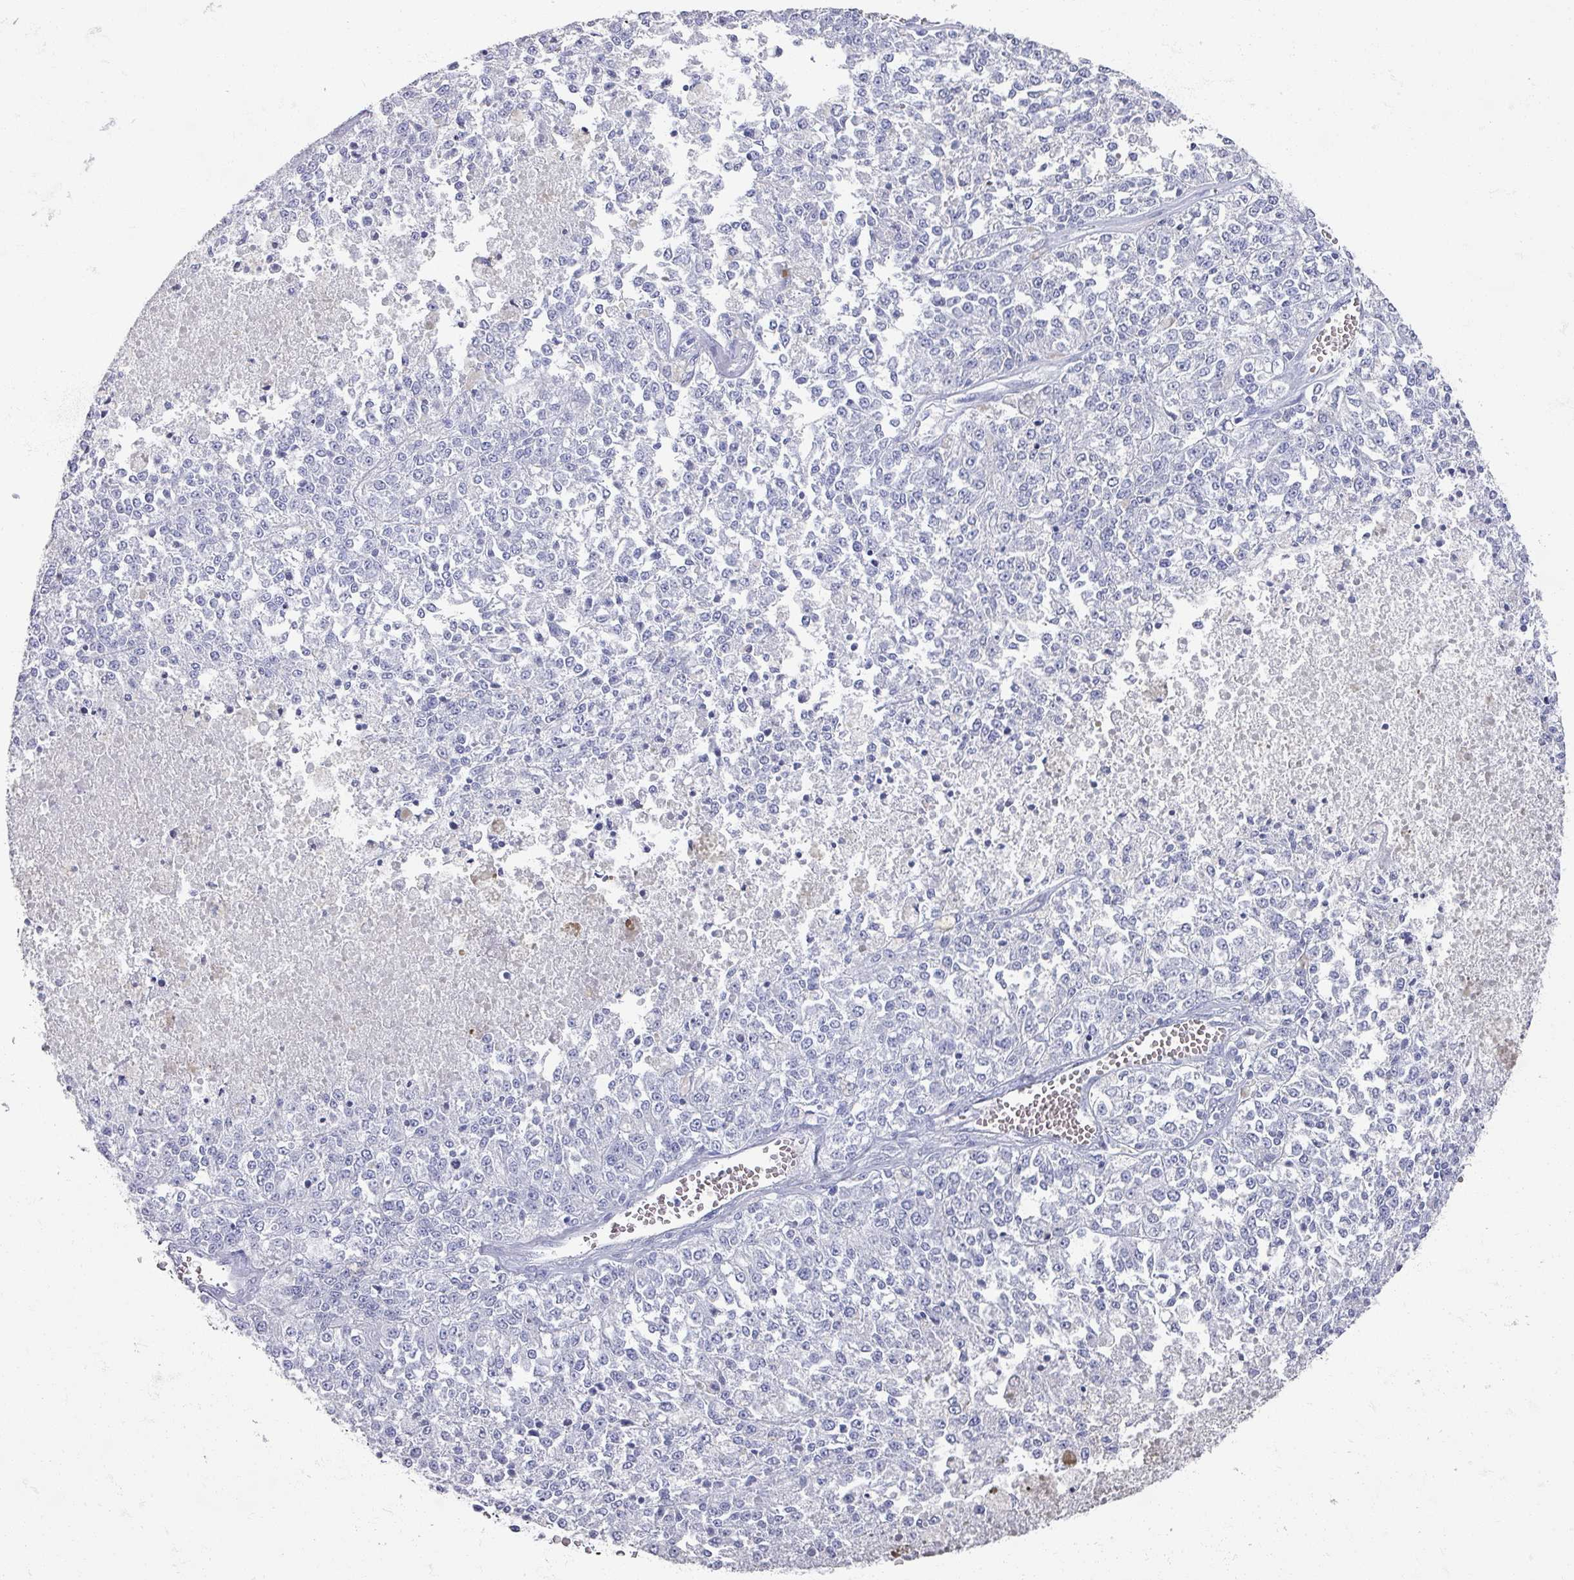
{"staining": {"intensity": "negative", "quantity": "none", "location": "none"}, "tissue": "melanoma", "cell_type": "Tumor cells", "image_type": "cancer", "snomed": [{"axis": "morphology", "description": "Malignant melanoma, NOS"}, {"axis": "topography", "description": "Skin"}], "caption": "There is no significant expression in tumor cells of malignant melanoma.", "gene": "OMG", "patient": {"sex": "female", "age": 64}}